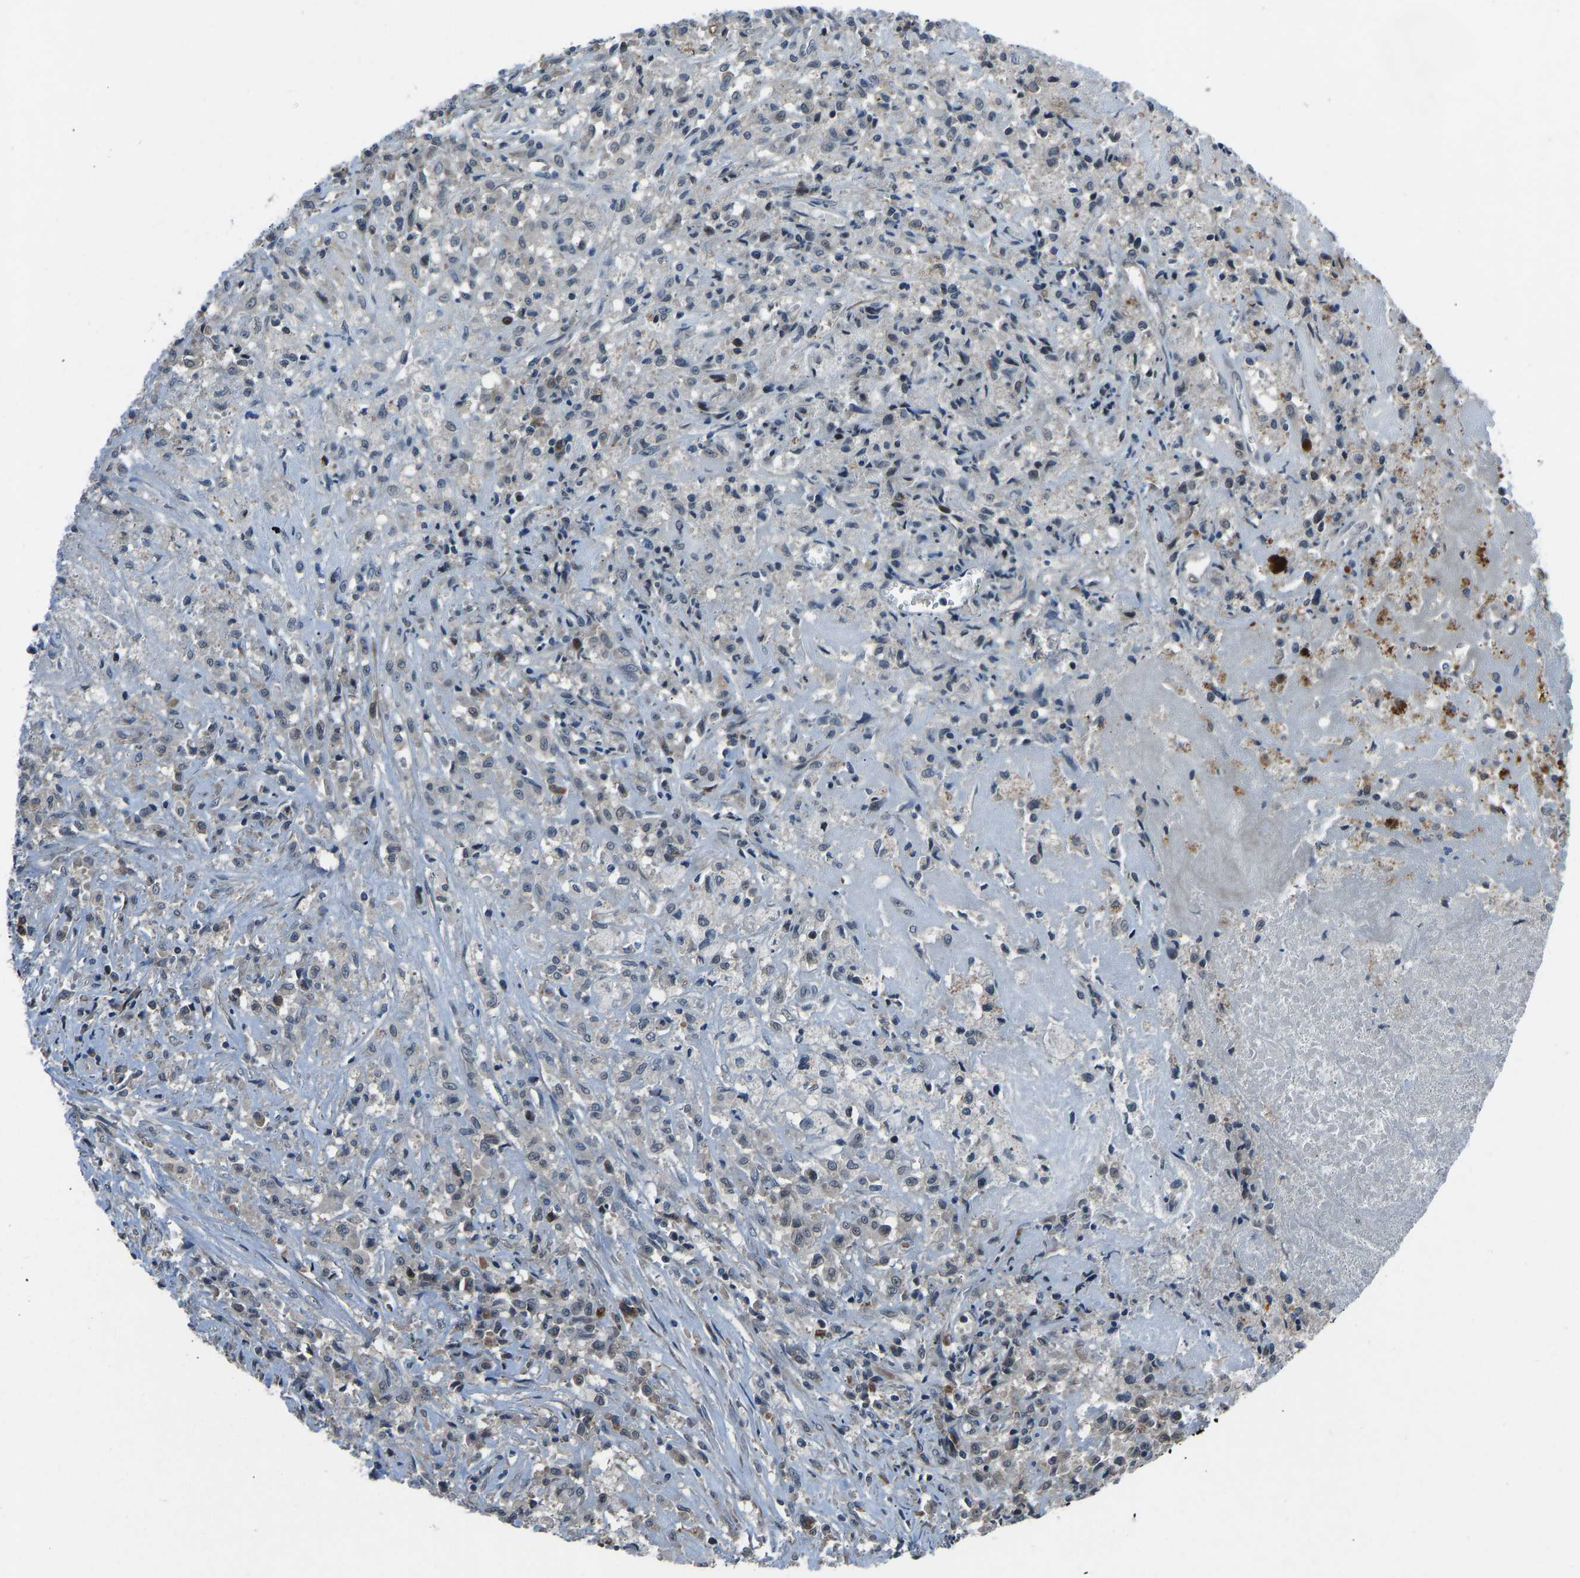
{"staining": {"intensity": "negative", "quantity": "none", "location": "none"}, "tissue": "testis cancer", "cell_type": "Tumor cells", "image_type": "cancer", "snomed": [{"axis": "morphology", "description": "Carcinoma, Embryonal, NOS"}, {"axis": "topography", "description": "Testis"}], "caption": "Embryonal carcinoma (testis) was stained to show a protein in brown. There is no significant staining in tumor cells.", "gene": "RLIM", "patient": {"sex": "male", "age": 2}}